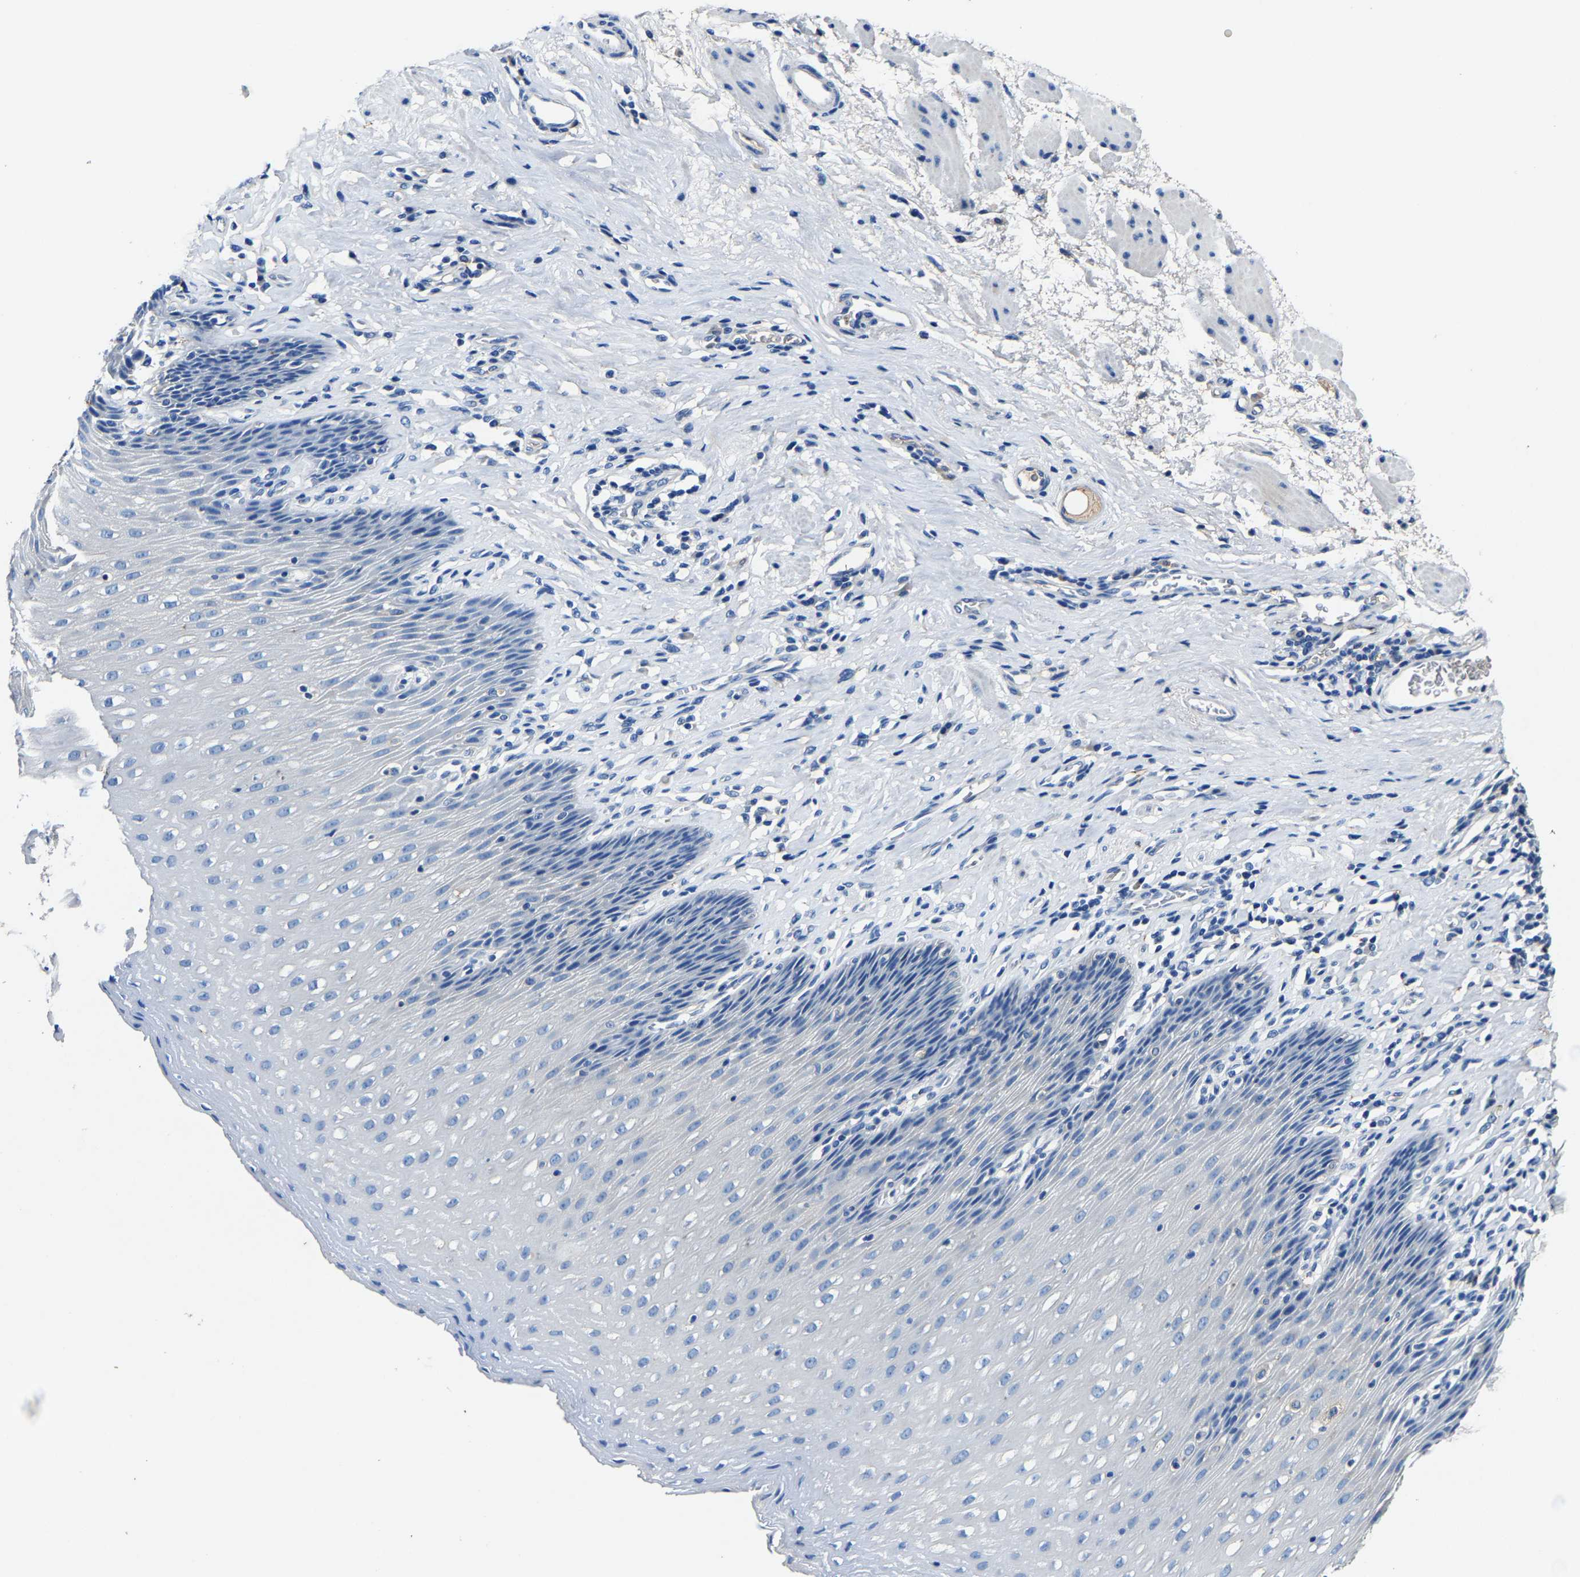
{"staining": {"intensity": "negative", "quantity": "none", "location": "none"}, "tissue": "esophagus", "cell_type": "Squamous epithelial cells", "image_type": "normal", "snomed": [{"axis": "morphology", "description": "Normal tissue, NOS"}, {"axis": "topography", "description": "Esophagus"}], "caption": "Immunohistochemistry histopathology image of benign esophagus: human esophagus stained with DAB (3,3'-diaminobenzidine) displays no significant protein staining in squamous epithelial cells. (Immunohistochemistry (ihc), brightfield microscopy, high magnification).", "gene": "SLC25A25", "patient": {"sex": "female", "age": 61}}